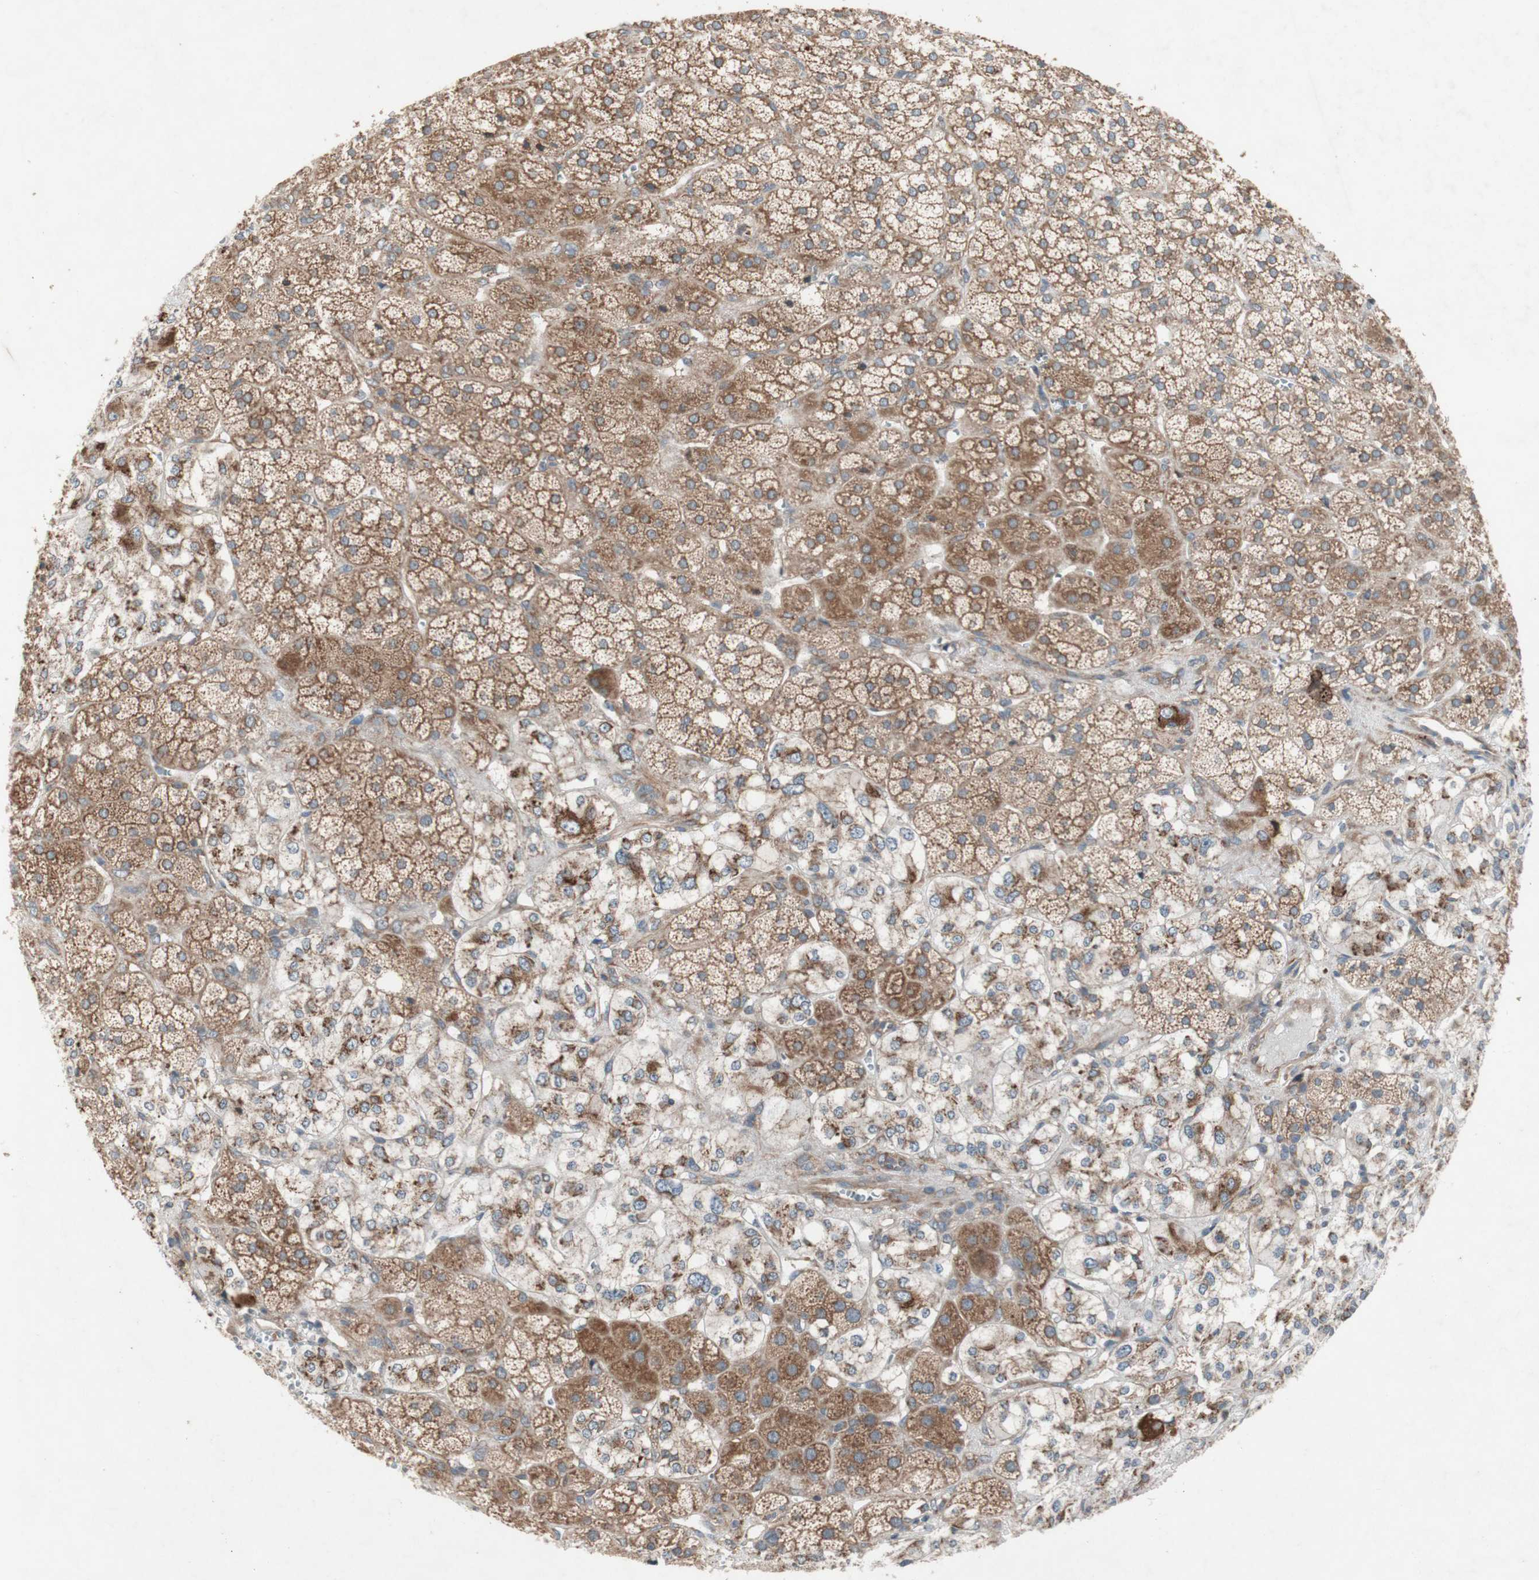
{"staining": {"intensity": "moderate", "quantity": ">75%", "location": "cytoplasmic/membranous"}, "tissue": "adrenal gland", "cell_type": "Glandular cells", "image_type": "normal", "snomed": [{"axis": "morphology", "description": "Normal tissue, NOS"}, {"axis": "topography", "description": "Adrenal gland"}], "caption": "Immunohistochemistry histopathology image of normal human adrenal gland stained for a protein (brown), which reveals medium levels of moderate cytoplasmic/membranous expression in about >75% of glandular cells.", "gene": "SOCS2", "patient": {"sex": "male", "age": 56}}